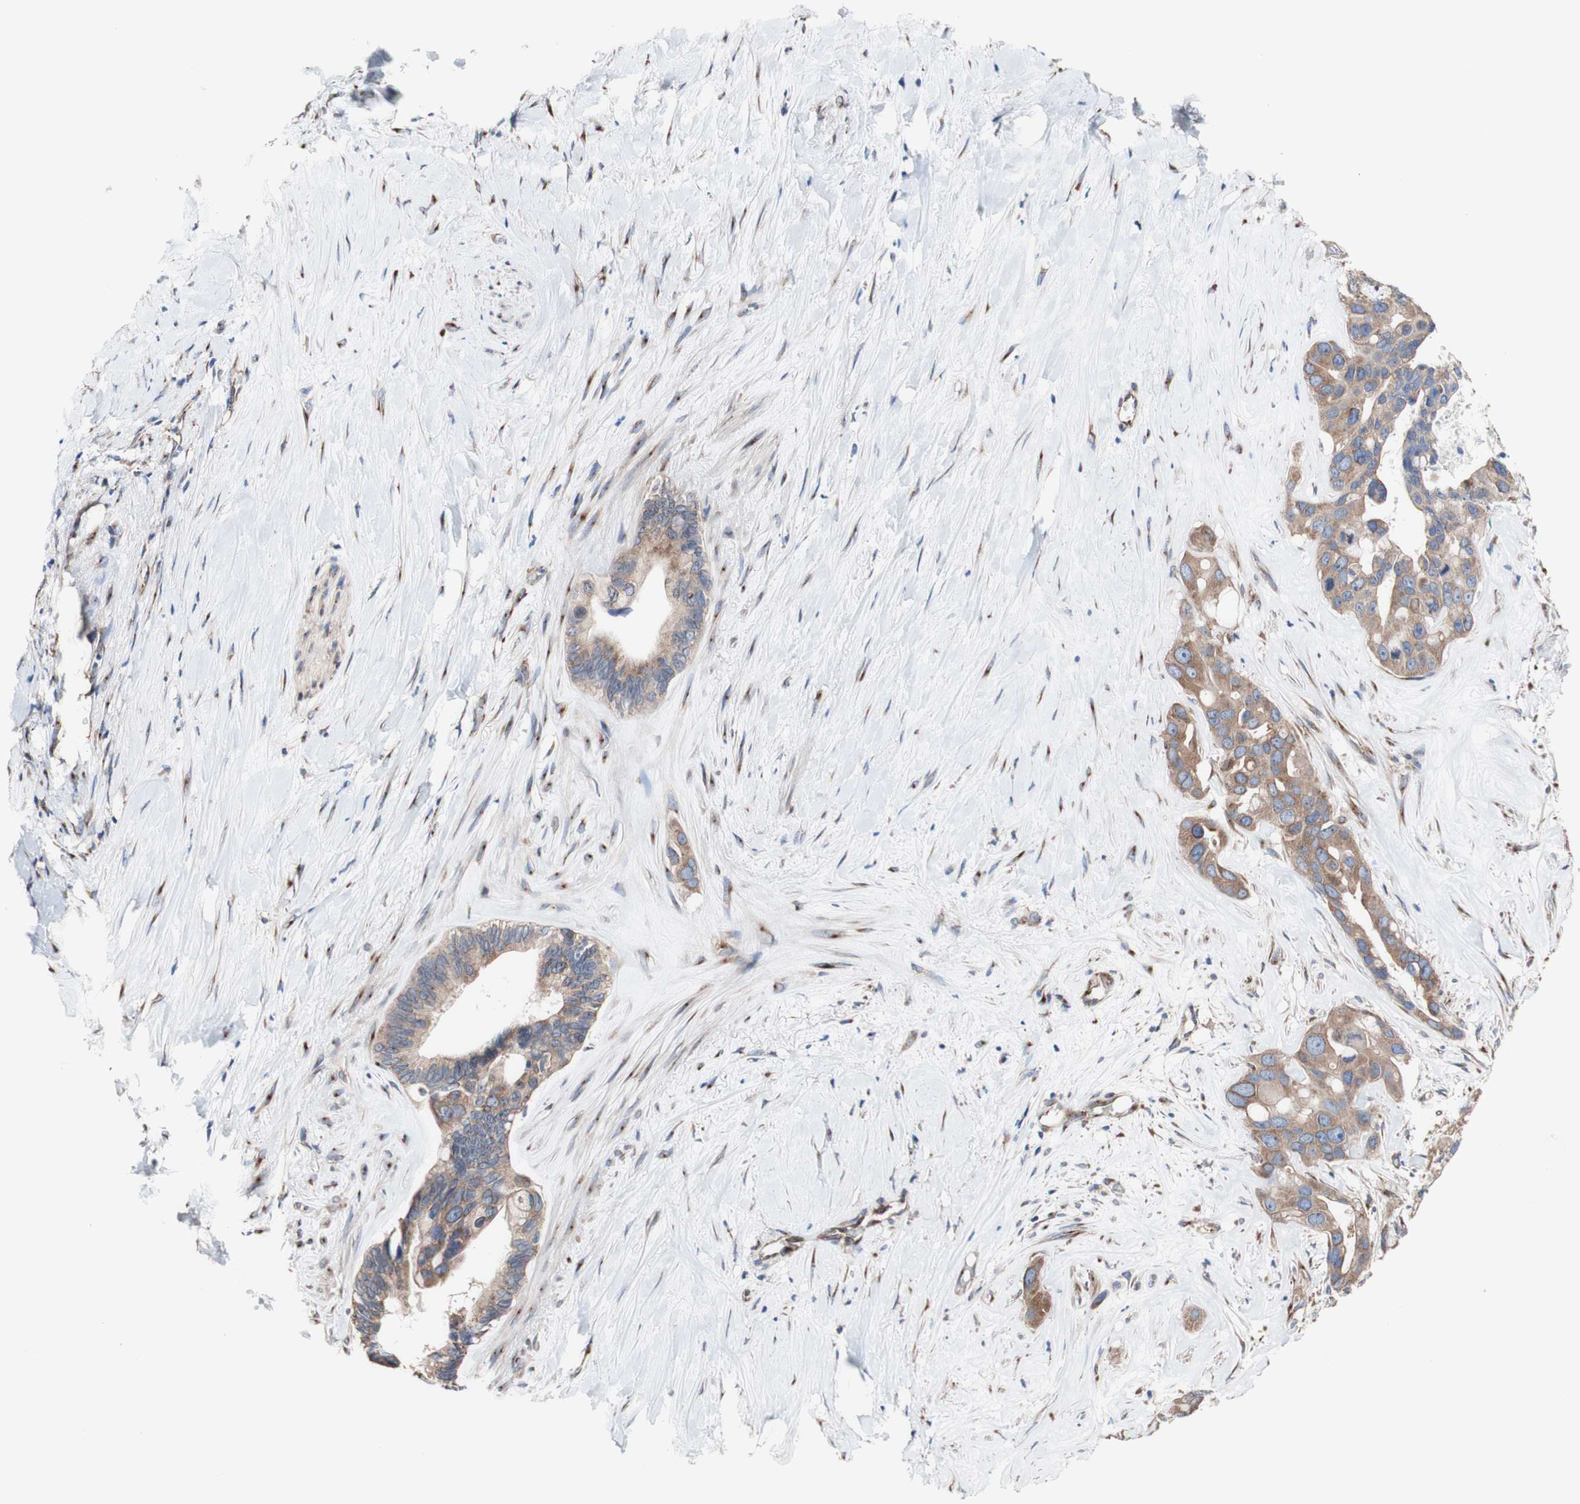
{"staining": {"intensity": "moderate", "quantity": ">75%", "location": "cytoplasmic/membranous"}, "tissue": "liver cancer", "cell_type": "Tumor cells", "image_type": "cancer", "snomed": [{"axis": "morphology", "description": "Cholangiocarcinoma"}, {"axis": "topography", "description": "Liver"}], "caption": "This is an image of immunohistochemistry staining of liver cancer, which shows moderate staining in the cytoplasmic/membranous of tumor cells.", "gene": "LRIG3", "patient": {"sex": "female", "age": 65}}